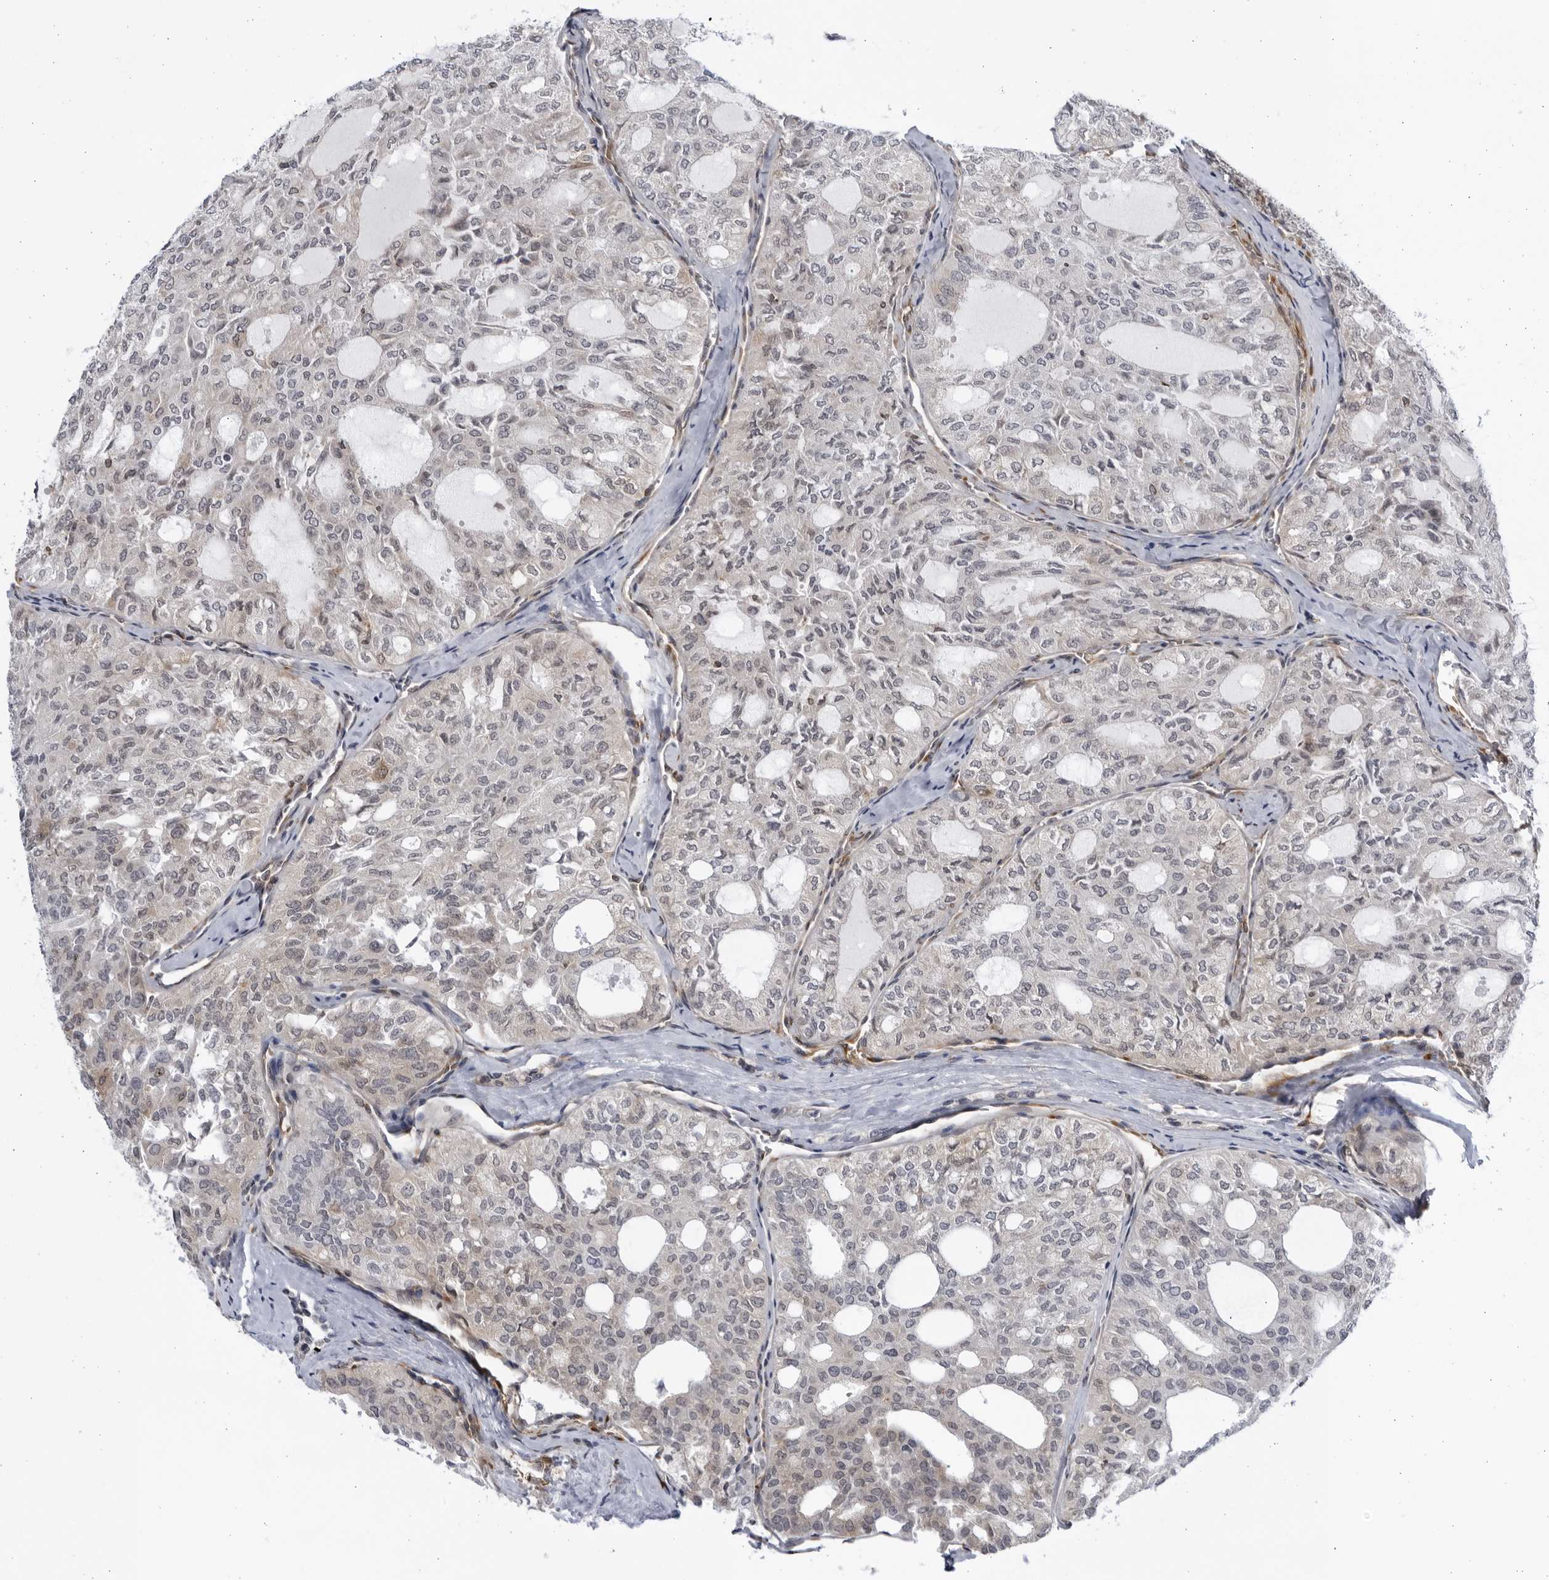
{"staining": {"intensity": "negative", "quantity": "none", "location": "none"}, "tissue": "thyroid cancer", "cell_type": "Tumor cells", "image_type": "cancer", "snomed": [{"axis": "morphology", "description": "Follicular adenoma carcinoma, NOS"}, {"axis": "topography", "description": "Thyroid gland"}], "caption": "There is no significant staining in tumor cells of thyroid cancer (follicular adenoma carcinoma).", "gene": "BMP2K", "patient": {"sex": "male", "age": 75}}